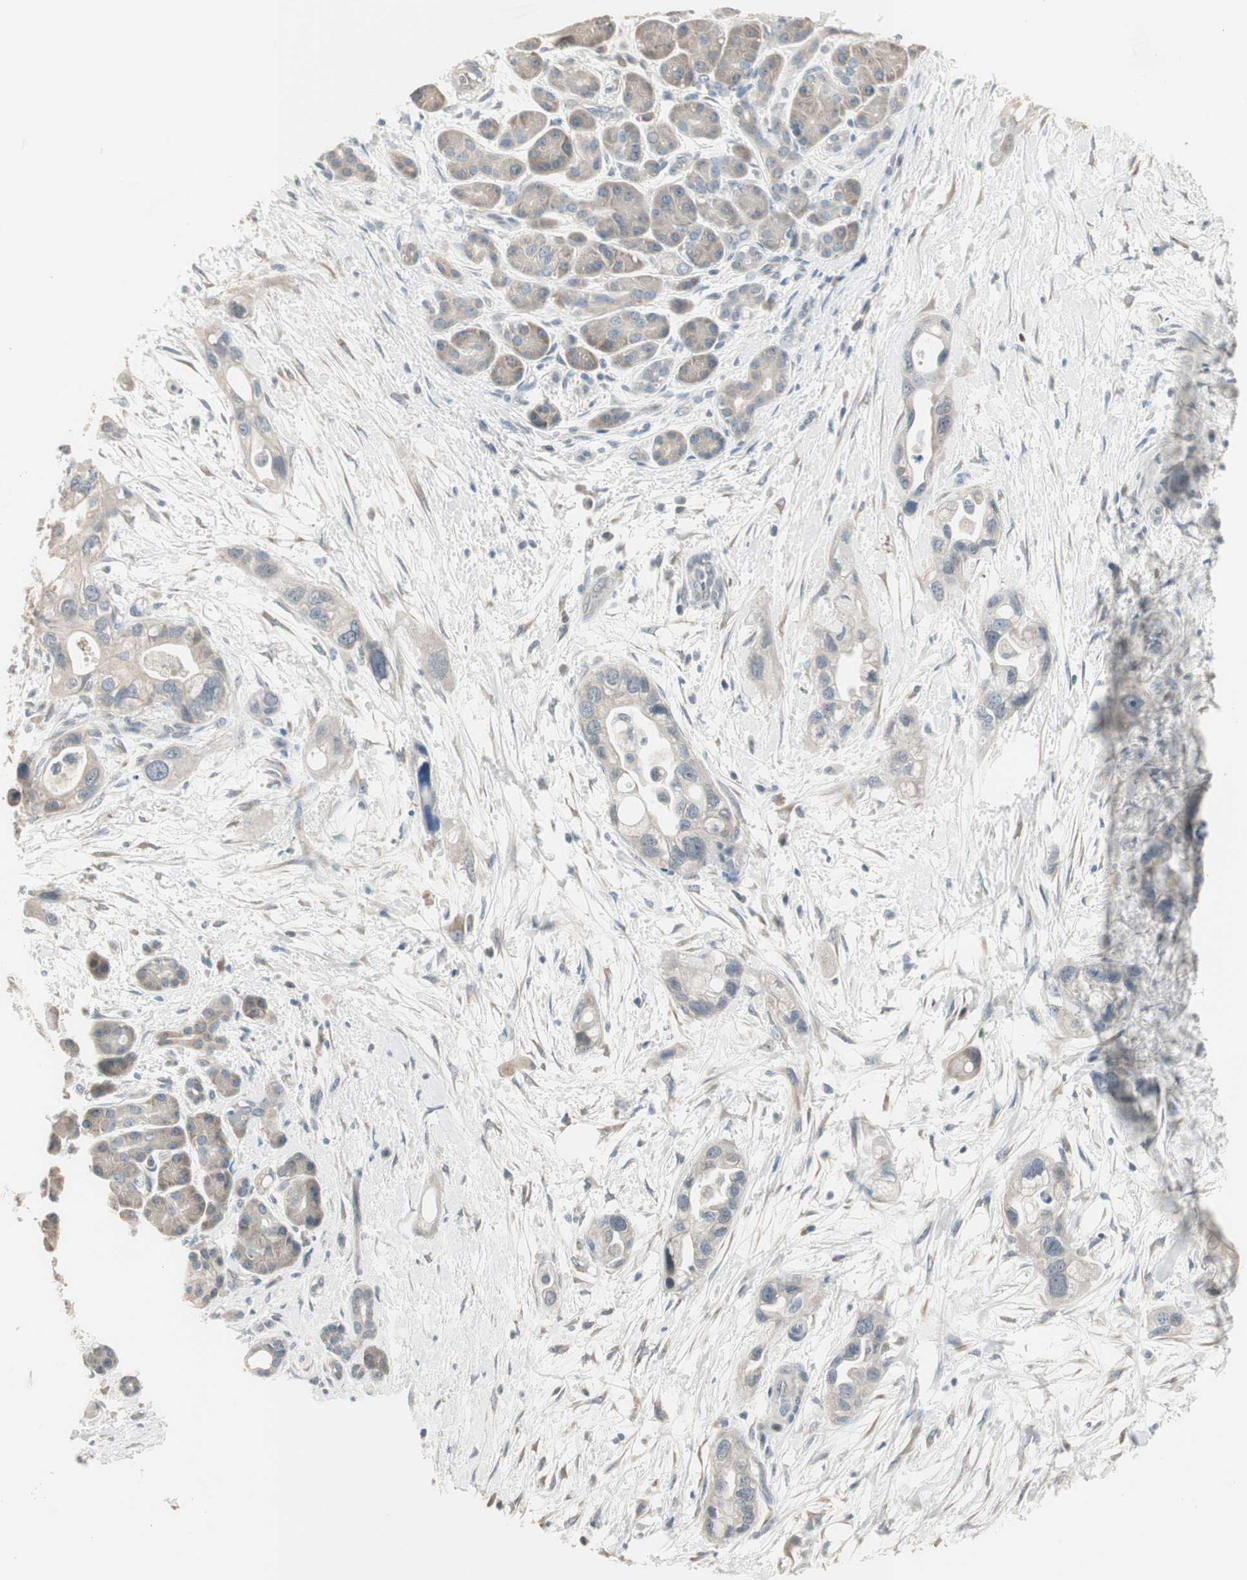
{"staining": {"intensity": "negative", "quantity": "none", "location": "none"}, "tissue": "pancreatic cancer", "cell_type": "Tumor cells", "image_type": "cancer", "snomed": [{"axis": "morphology", "description": "Adenocarcinoma, NOS"}, {"axis": "topography", "description": "Pancreas"}], "caption": "IHC photomicrograph of pancreatic adenocarcinoma stained for a protein (brown), which exhibits no positivity in tumor cells.", "gene": "PDZK1", "patient": {"sex": "female", "age": 77}}